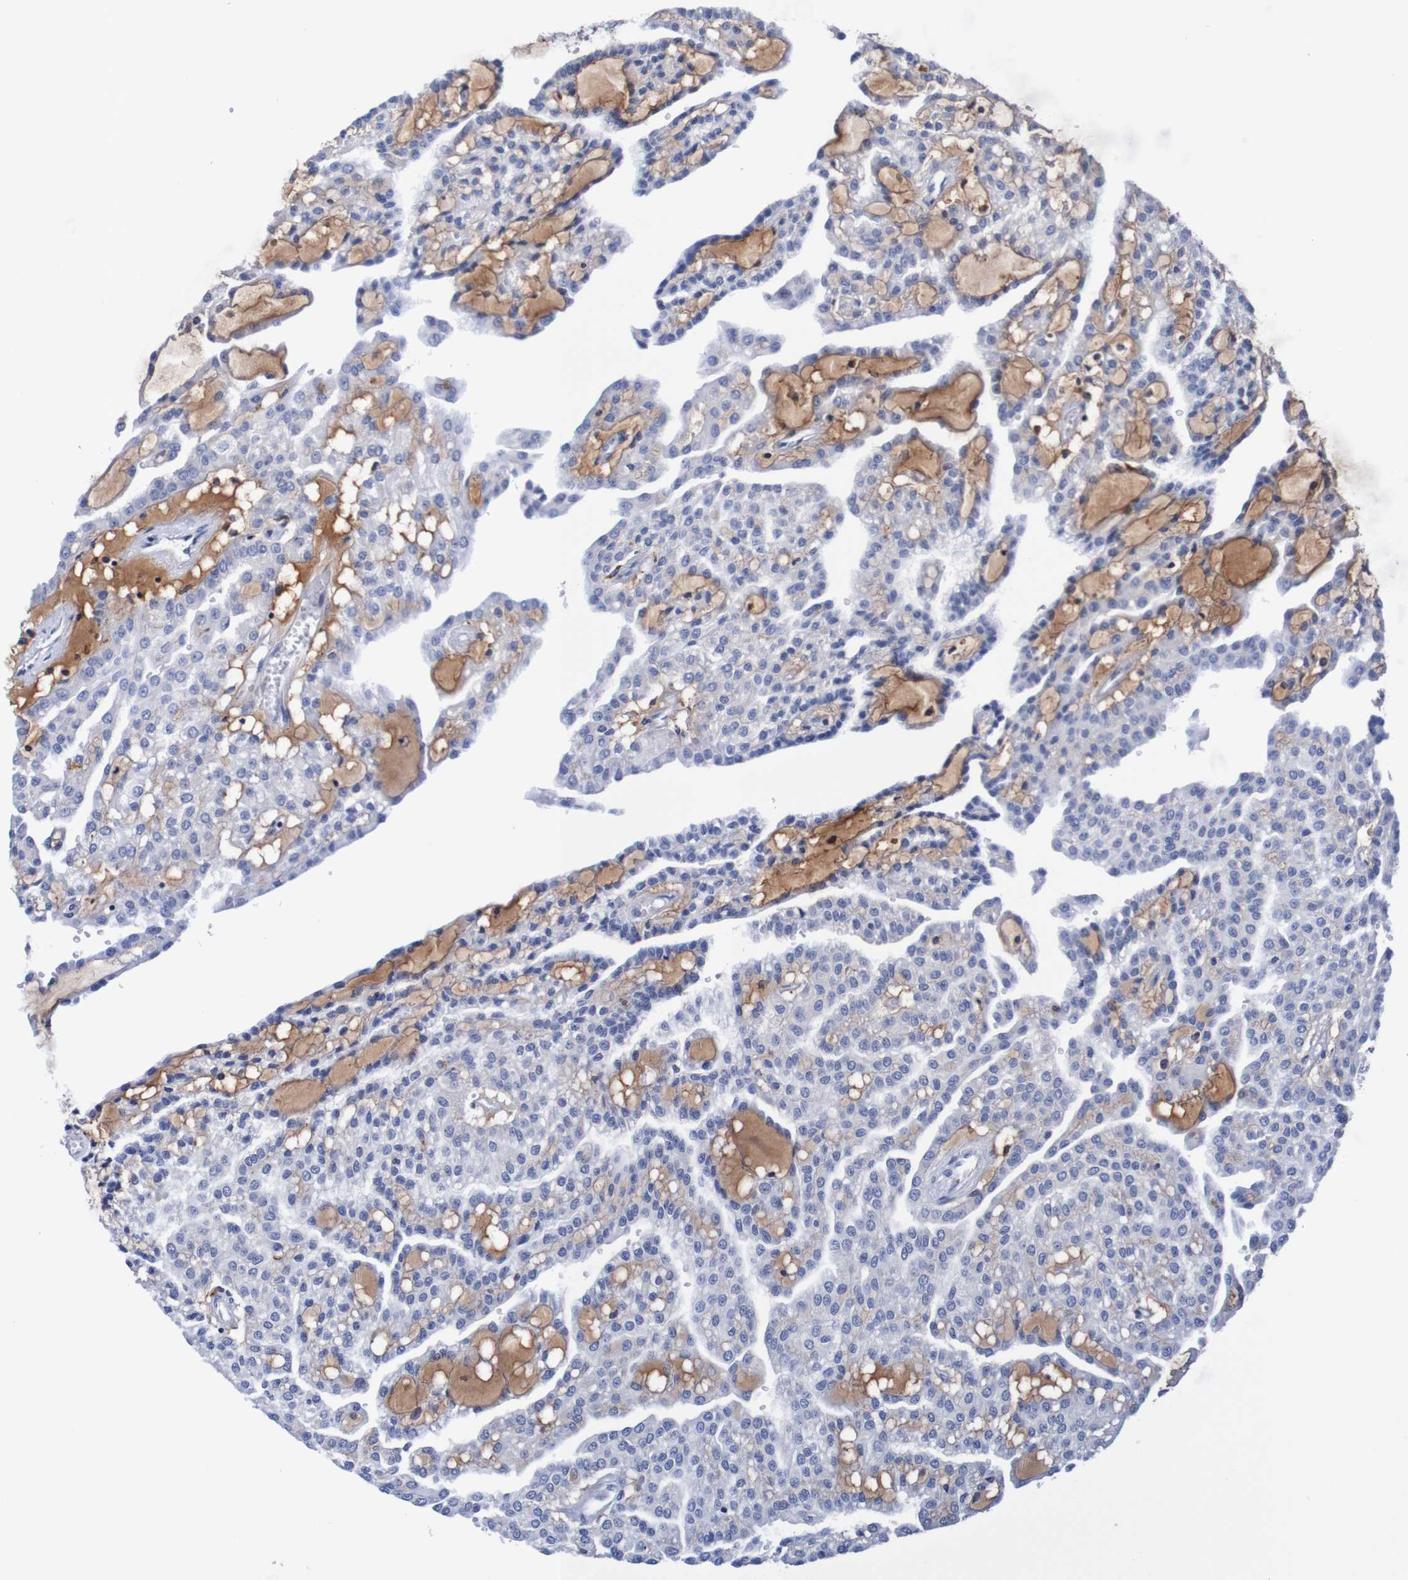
{"staining": {"intensity": "negative", "quantity": "none", "location": "none"}, "tissue": "renal cancer", "cell_type": "Tumor cells", "image_type": "cancer", "snomed": [{"axis": "morphology", "description": "Adenocarcinoma, NOS"}, {"axis": "topography", "description": "Kidney"}], "caption": "This is an immunohistochemistry (IHC) photomicrograph of renal cancer (adenocarcinoma). There is no positivity in tumor cells.", "gene": "SEZ6", "patient": {"sex": "male", "age": 63}}